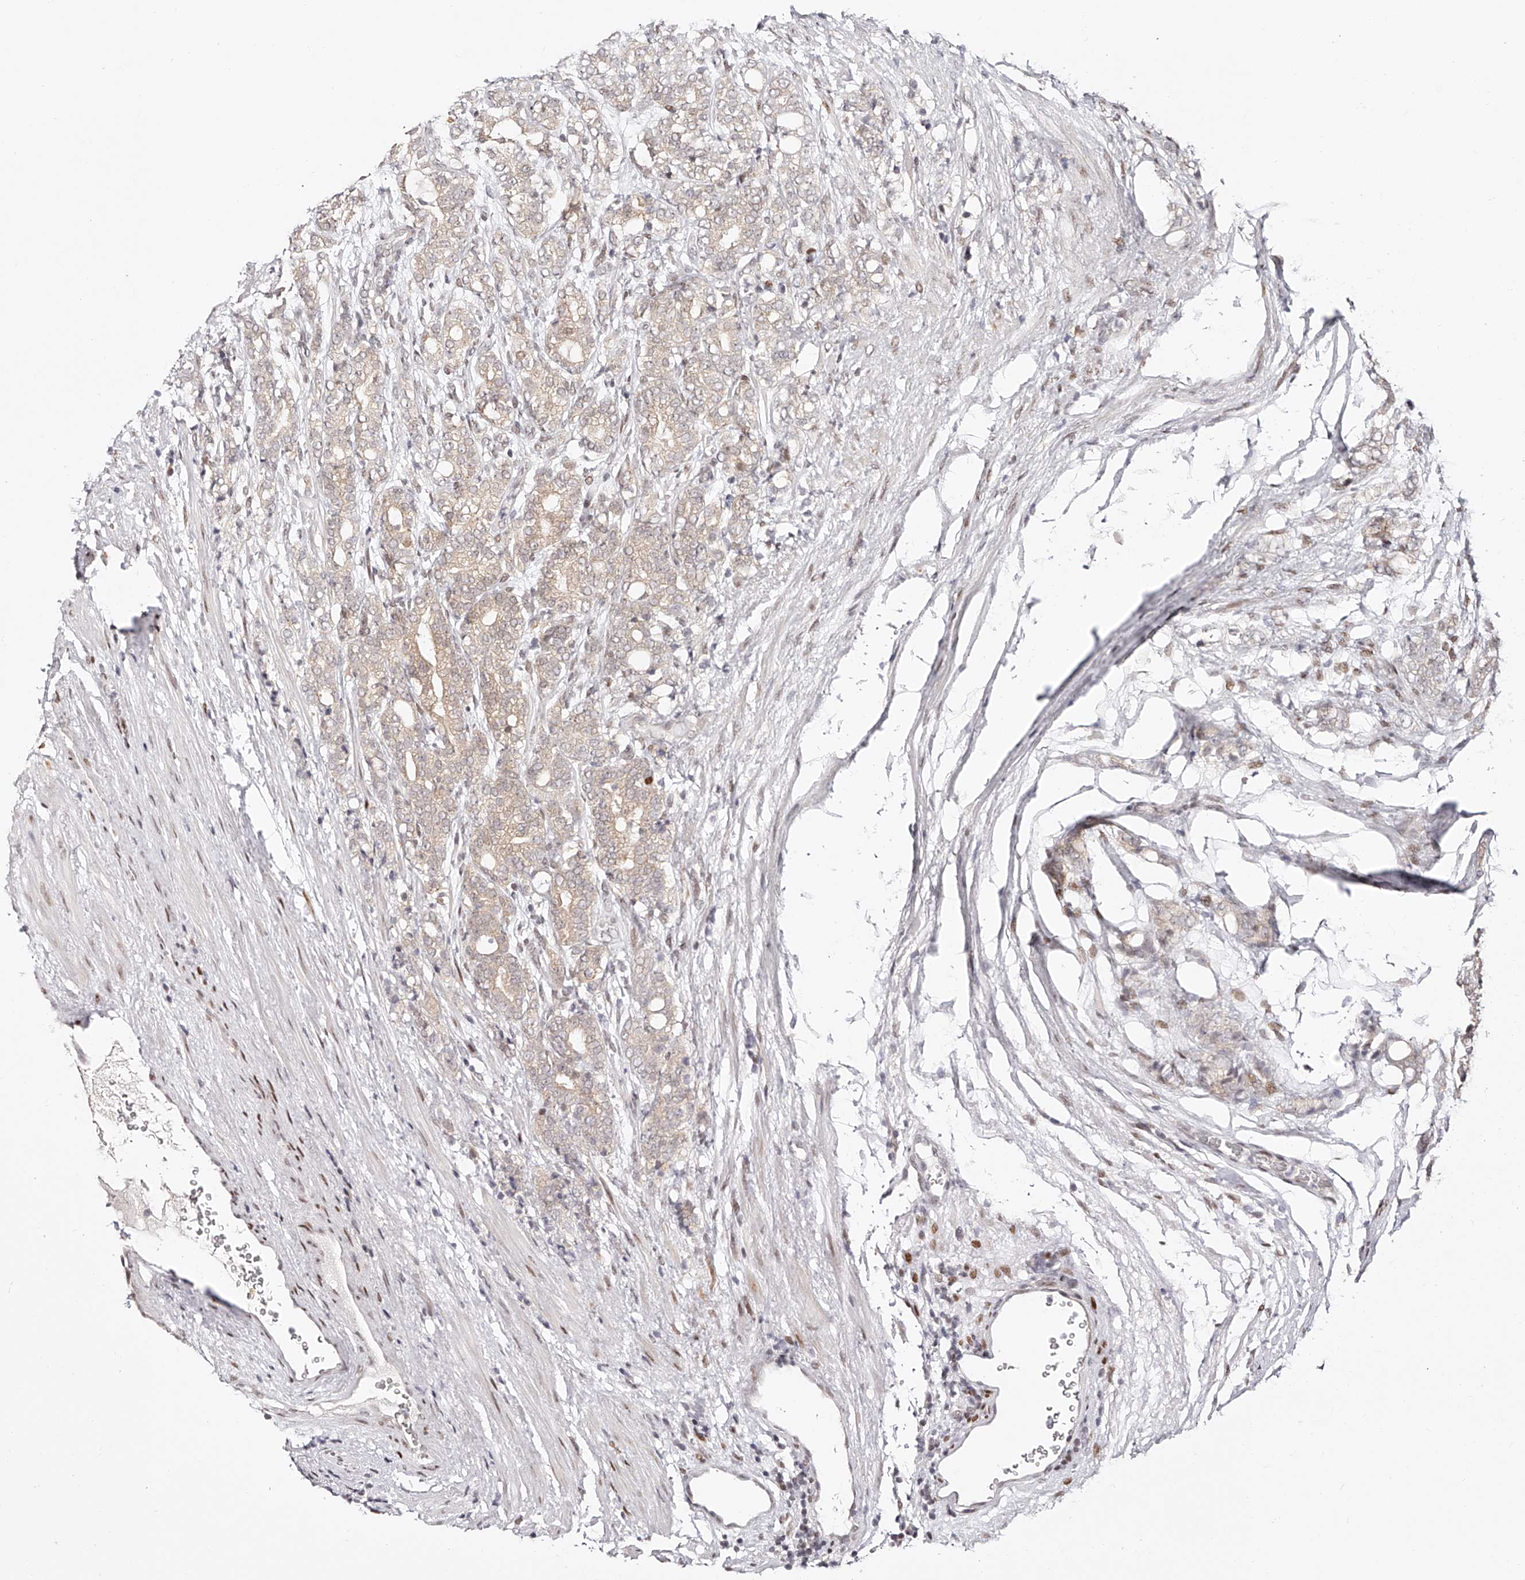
{"staining": {"intensity": "negative", "quantity": "none", "location": "none"}, "tissue": "prostate cancer", "cell_type": "Tumor cells", "image_type": "cancer", "snomed": [{"axis": "morphology", "description": "Adenocarcinoma, High grade"}, {"axis": "topography", "description": "Prostate"}], "caption": "Micrograph shows no significant protein staining in tumor cells of high-grade adenocarcinoma (prostate).", "gene": "USF3", "patient": {"sex": "male", "age": 57}}